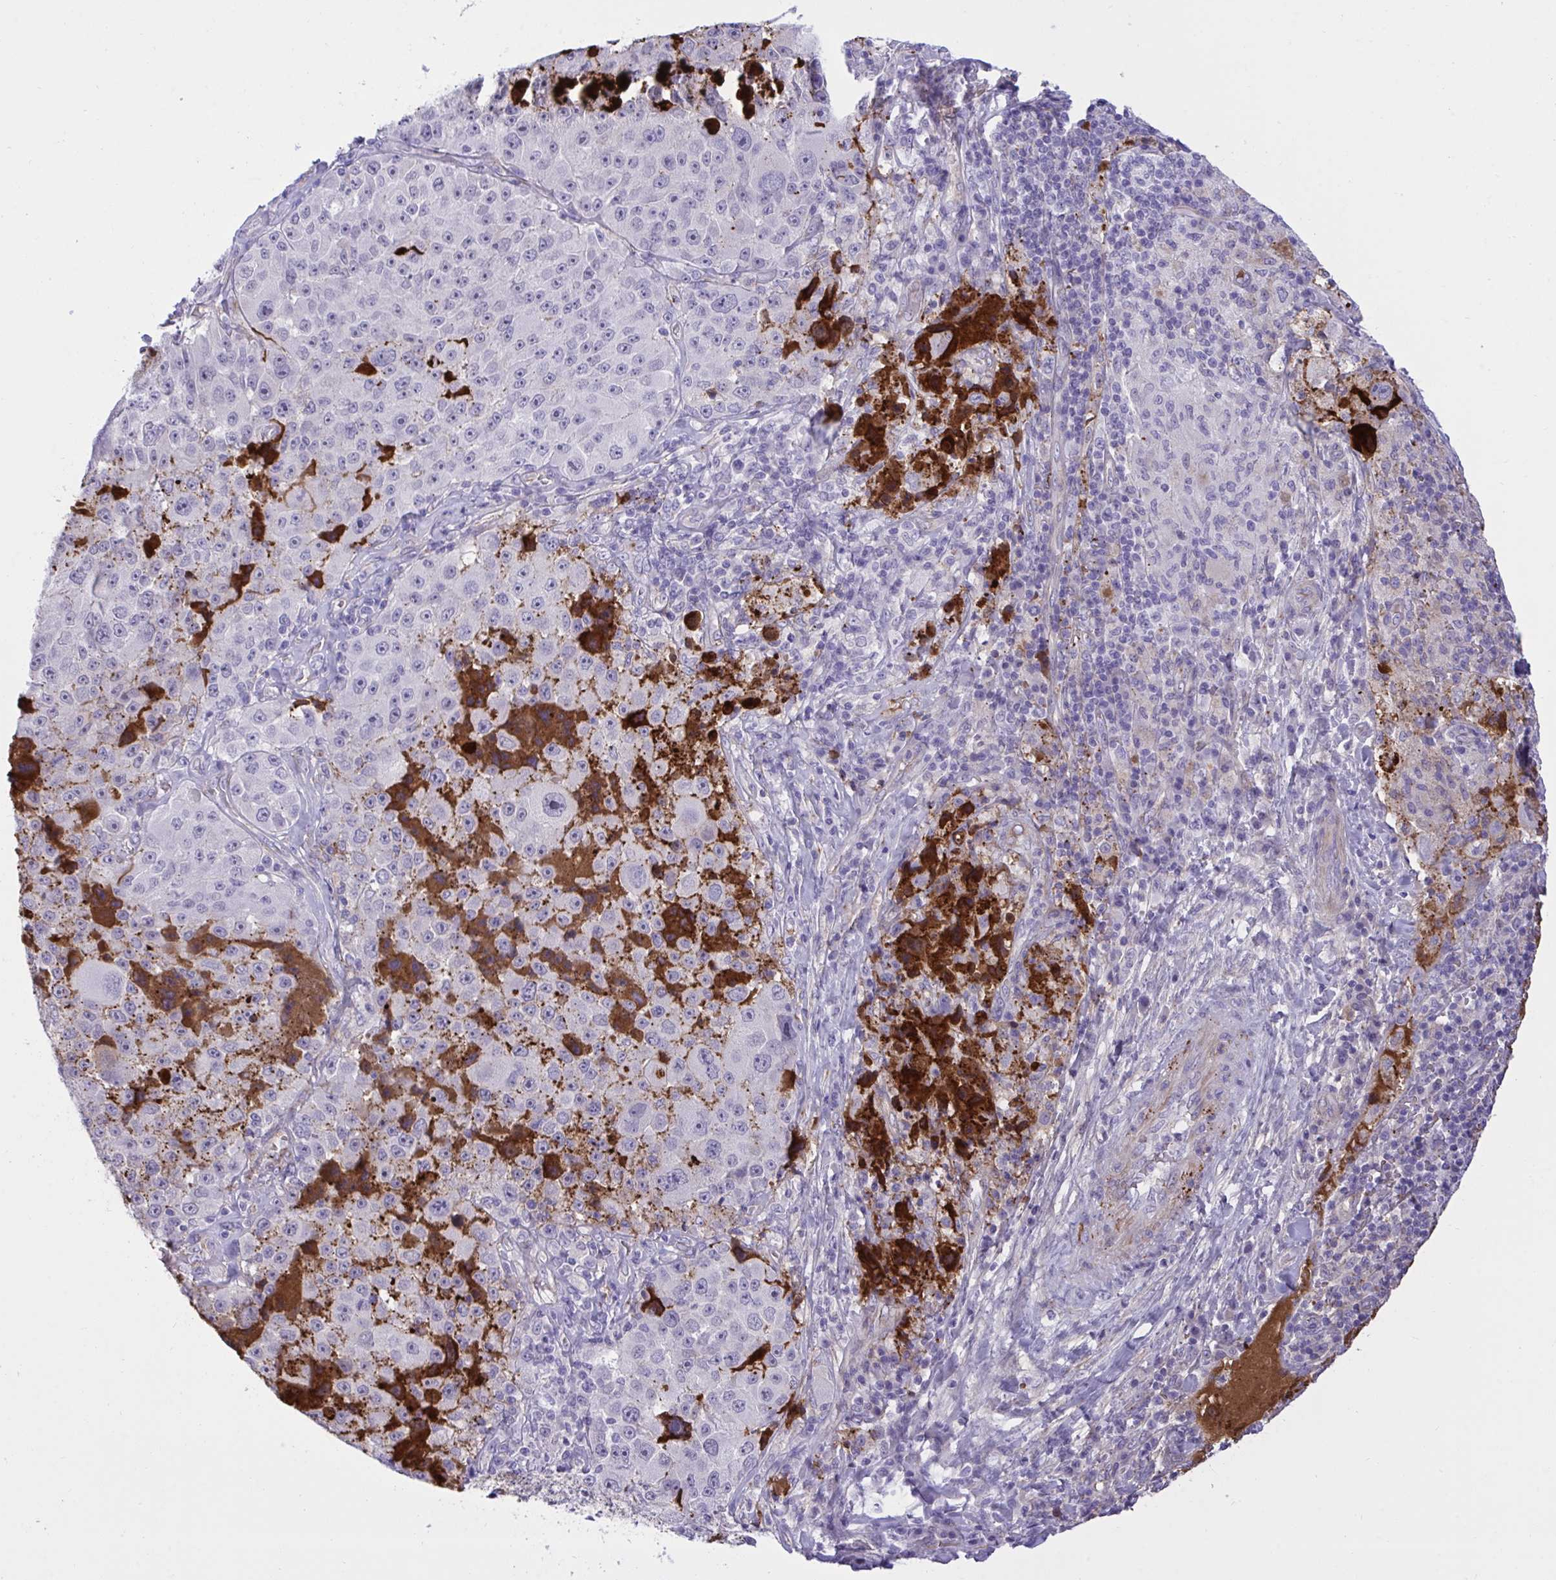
{"staining": {"intensity": "strong", "quantity": "<25%", "location": "cytoplasmic/membranous"}, "tissue": "melanoma", "cell_type": "Tumor cells", "image_type": "cancer", "snomed": [{"axis": "morphology", "description": "Malignant melanoma, Metastatic site"}, {"axis": "topography", "description": "Lymph node"}], "caption": "IHC of melanoma demonstrates medium levels of strong cytoplasmic/membranous positivity in about <25% of tumor cells. Using DAB (3,3'-diaminobenzidine) (brown) and hematoxylin (blue) stains, captured at high magnification using brightfield microscopy.", "gene": "F2", "patient": {"sex": "male", "age": 62}}